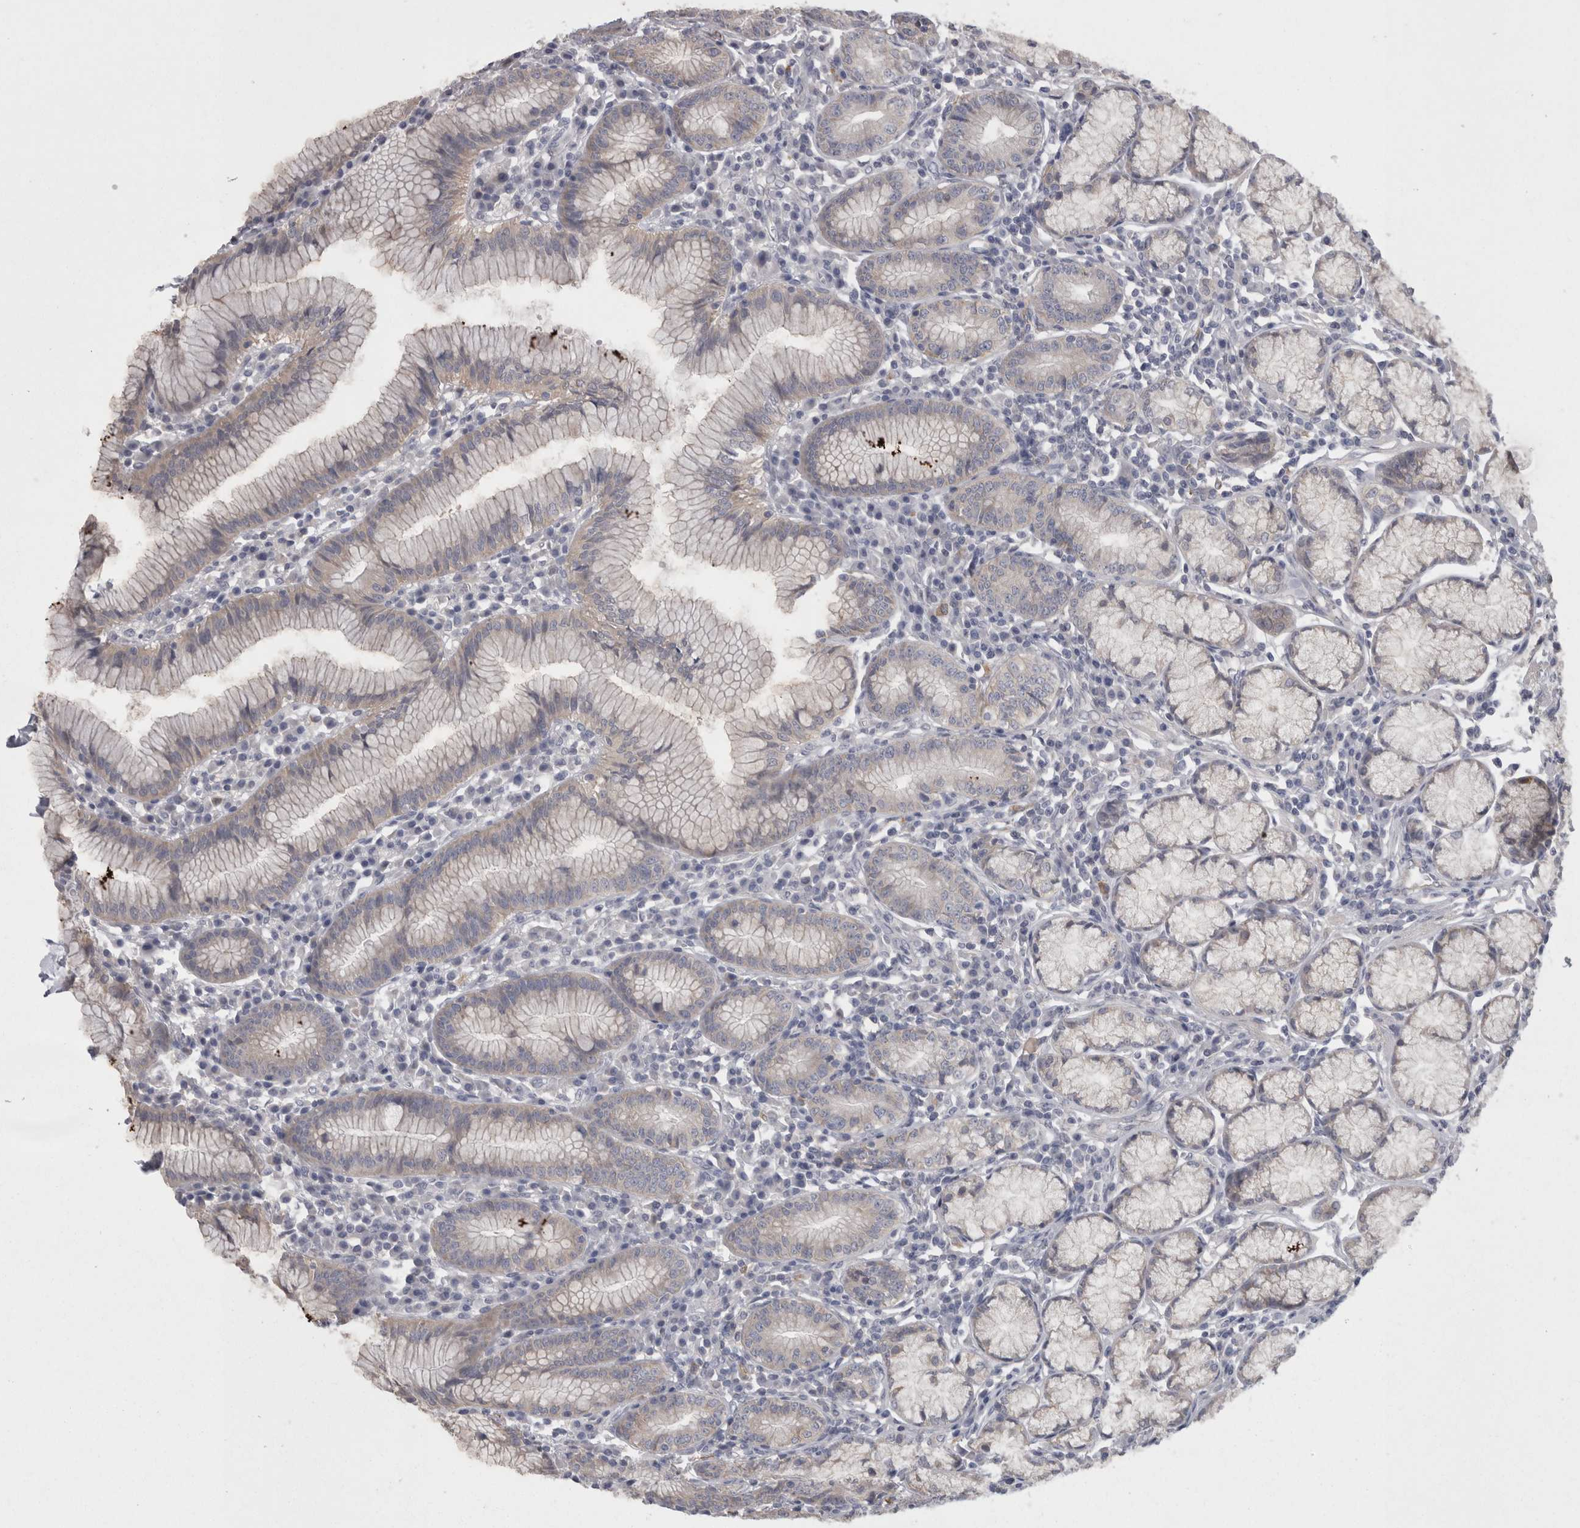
{"staining": {"intensity": "weak", "quantity": "<25%", "location": "cytoplasmic/membranous"}, "tissue": "stomach", "cell_type": "Glandular cells", "image_type": "normal", "snomed": [{"axis": "morphology", "description": "Normal tissue, NOS"}, {"axis": "topography", "description": "Stomach"}], "caption": "IHC of unremarkable human stomach exhibits no positivity in glandular cells. The staining is performed using DAB (3,3'-diaminobenzidine) brown chromogen with nuclei counter-stained in using hematoxylin.", "gene": "CAMK2D", "patient": {"sex": "male", "age": 55}}